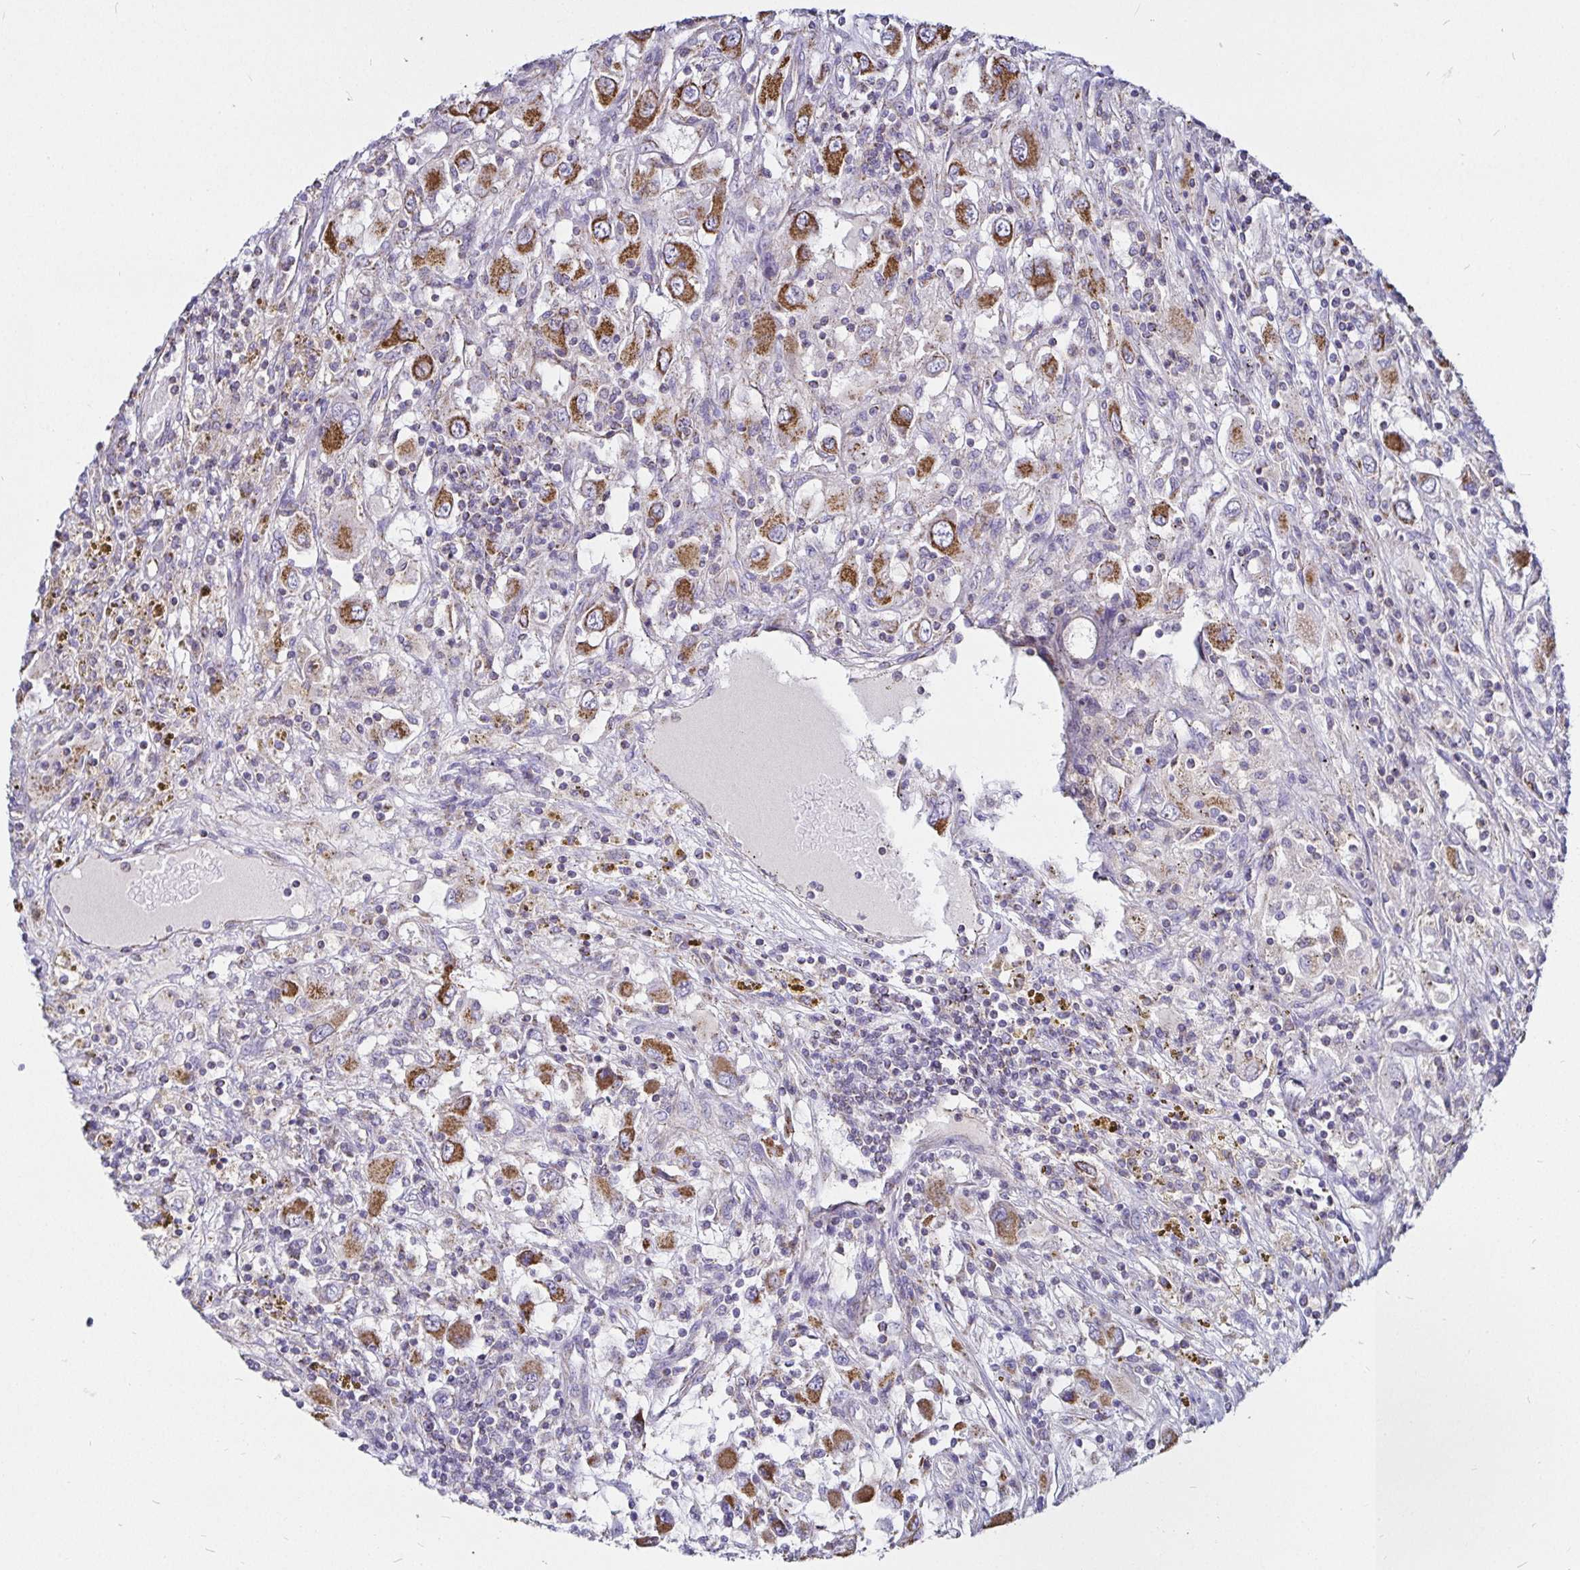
{"staining": {"intensity": "moderate", "quantity": ">75%", "location": "cytoplasmic/membranous"}, "tissue": "renal cancer", "cell_type": "Tumor cells", "image_type": "cancer", "snomed": [{"axis": "morphology", "description": "Adenocarcinoma, NOS"}, {"axis": "topography", "description": "Kidney"}], "caption": "This is an image of IHC staining of renal cancer (adenocarcinoma), which shows moderate positivity in the cytoplasmic/membranous of tumor cells.", "gene": "PGAM2", "patient": {"sex": "female", "age": 67}}